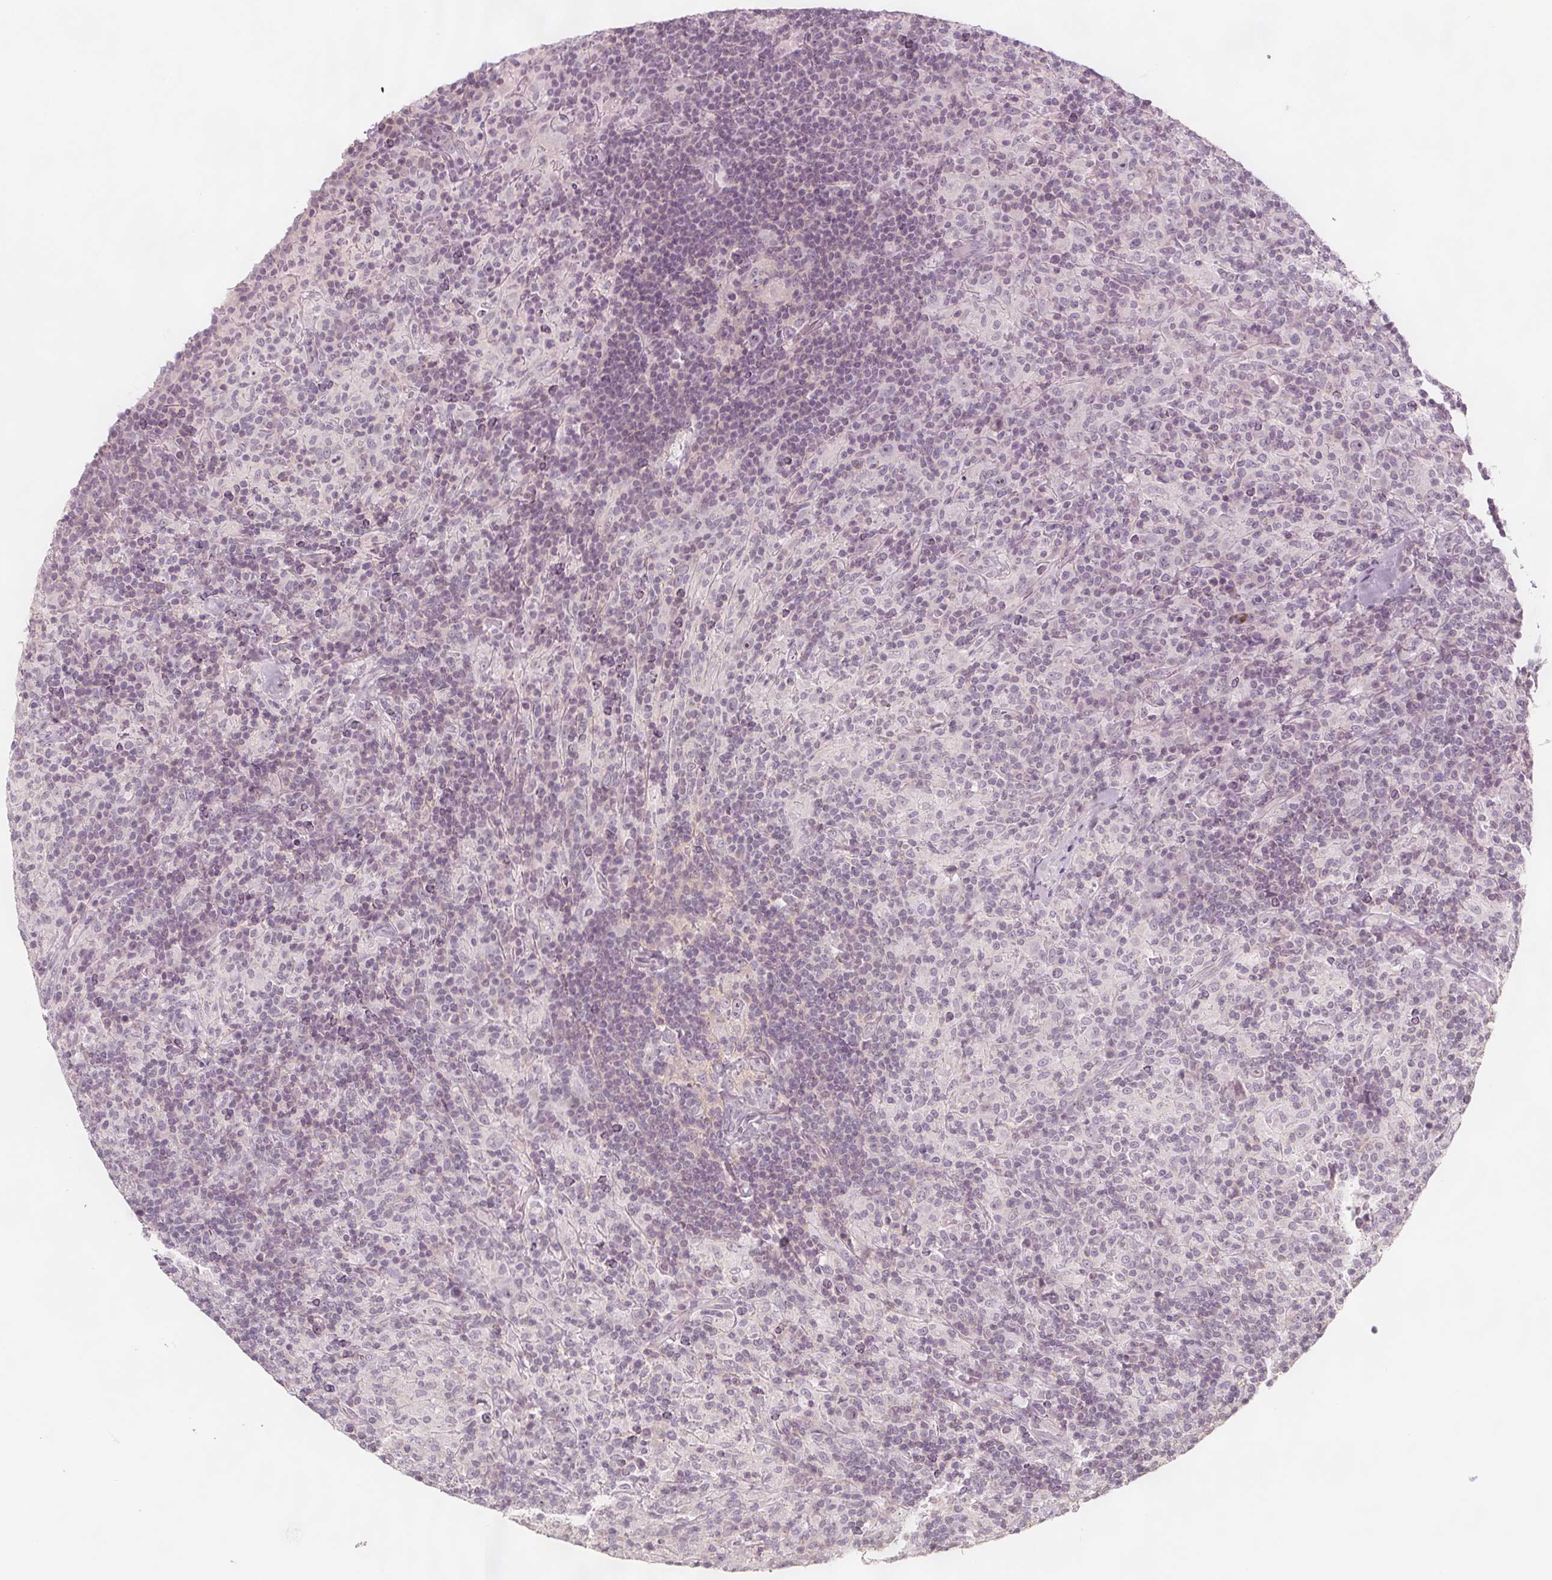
{"staining": {"intensity": "negative", "quantity": "none", "location": "none"}, "tissue": "lymphoma", "cell_type": "Tumor cells", "image_type": "cancer", "snomed": [{"axis": "morphology", "description": "Hodgkin's disease, NOS"}, {"axis": "topography", "description": "Lymph node"}], "caption": "IHC histopathology image of human Hodgkin's disease stained for a protein (brown), which demonstrates no positivity in tumor cells. The staining is performed using DAB (3,3'-diaminobenzidine) brown chromogen with nuclei counter-stained in using hematoxylin.", "gene": "C1orf167", "patient": {"sex": "male", "age": 70}}